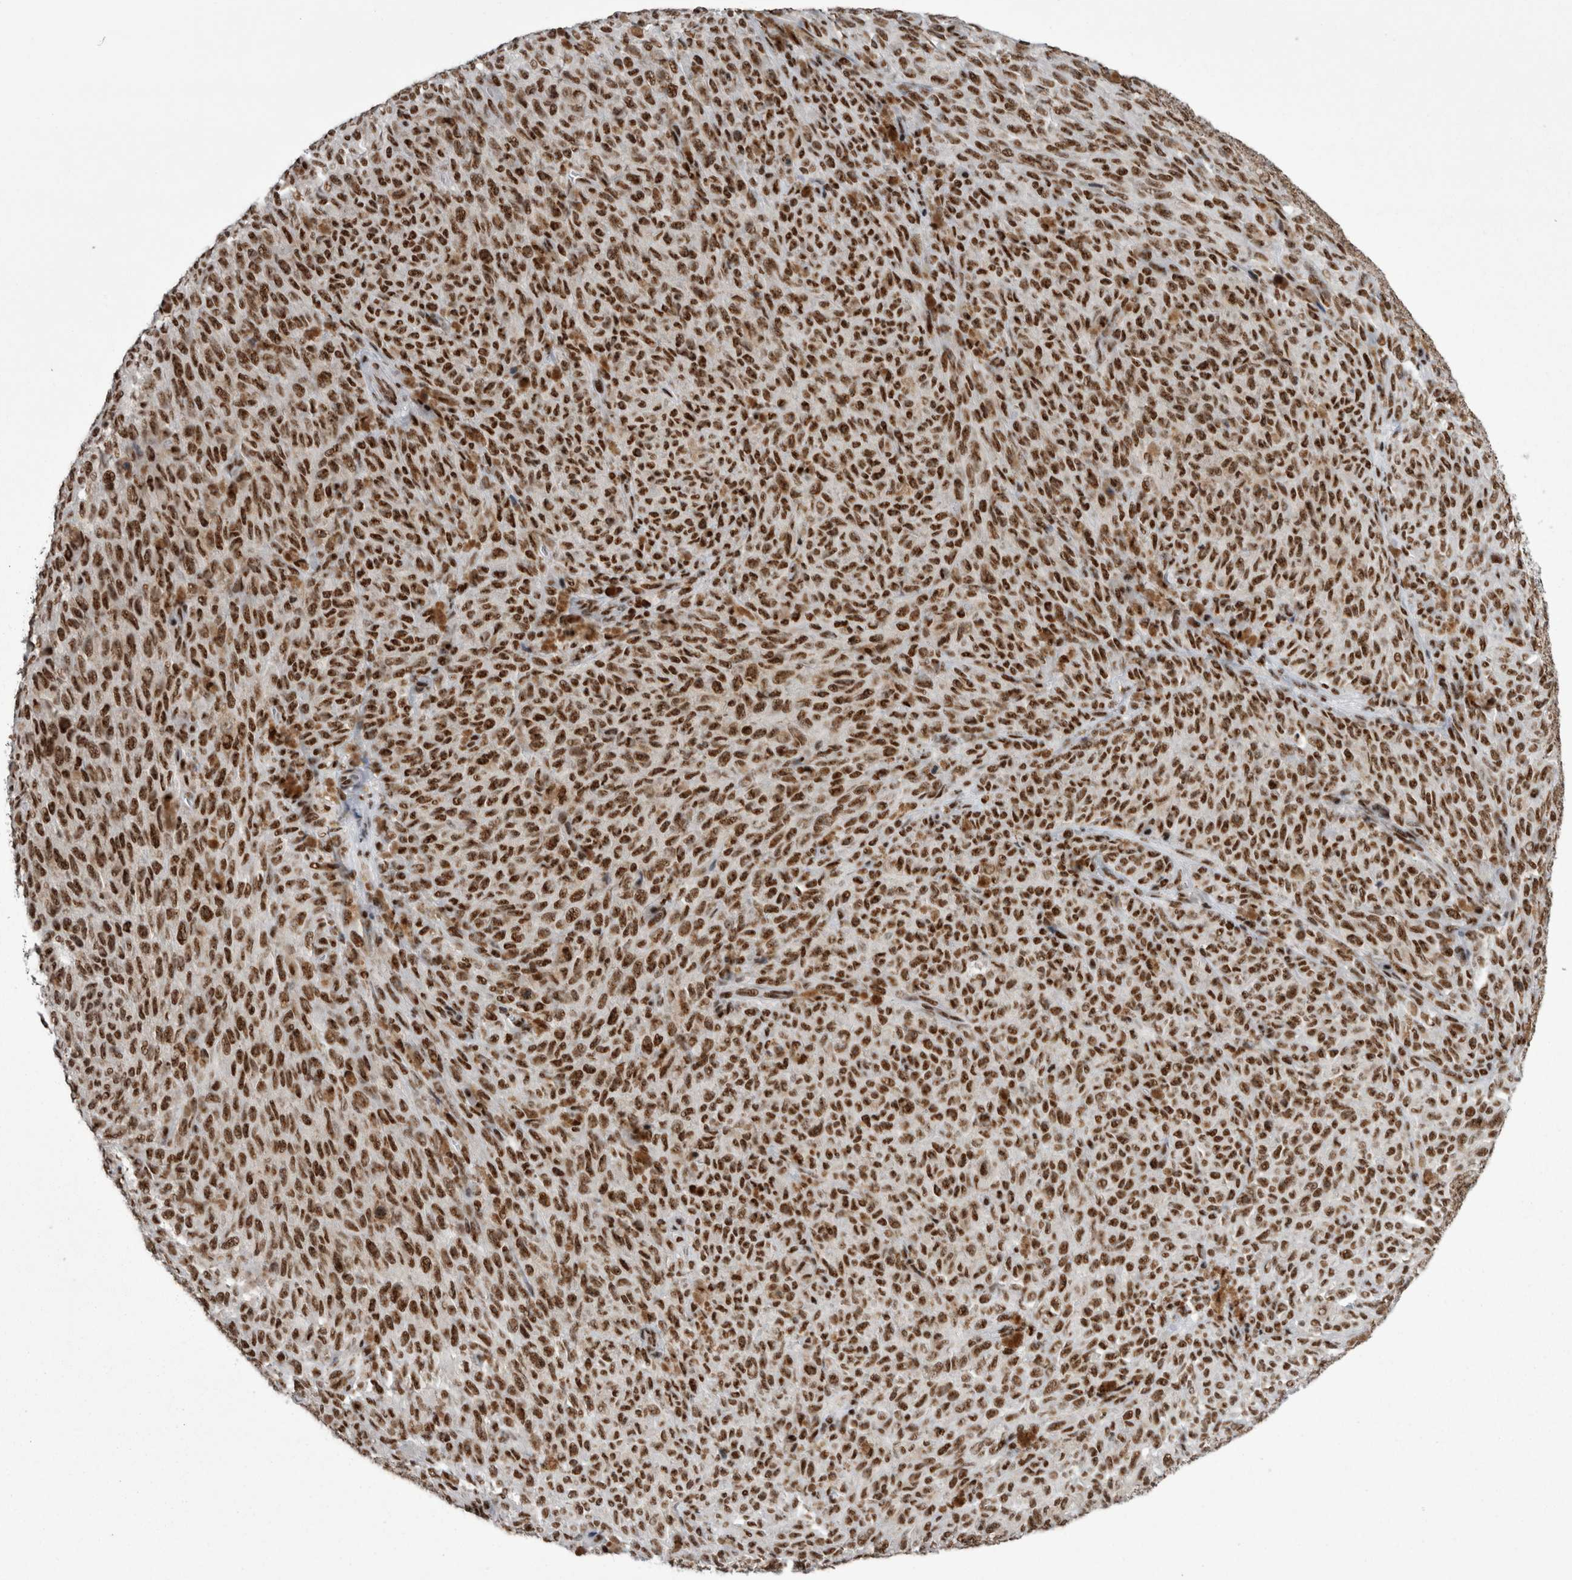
{"staining": {"intensity": "strong", "quantity": ">75%", "location": "nuclear"}, "tissue": "melanoma", "cell_type": "Tumor cells", "image_type": "cancer", "snomed": [{"axis": "morphology", "description": "Malignant melanoma, NOS"}, {"axis": "topography", "description": "Skin"}], "caption": "Immunohistochemical staining of human melanoma shows high levels of strong nuclear expression in about >75% of tumor cells. Using DAB (brown) and hematoxylin (blue) stains, captured at high magnification using brightfield microscopy.", "gene": "SNRNP40", "patient": {"sex": "female", "age": 82}}